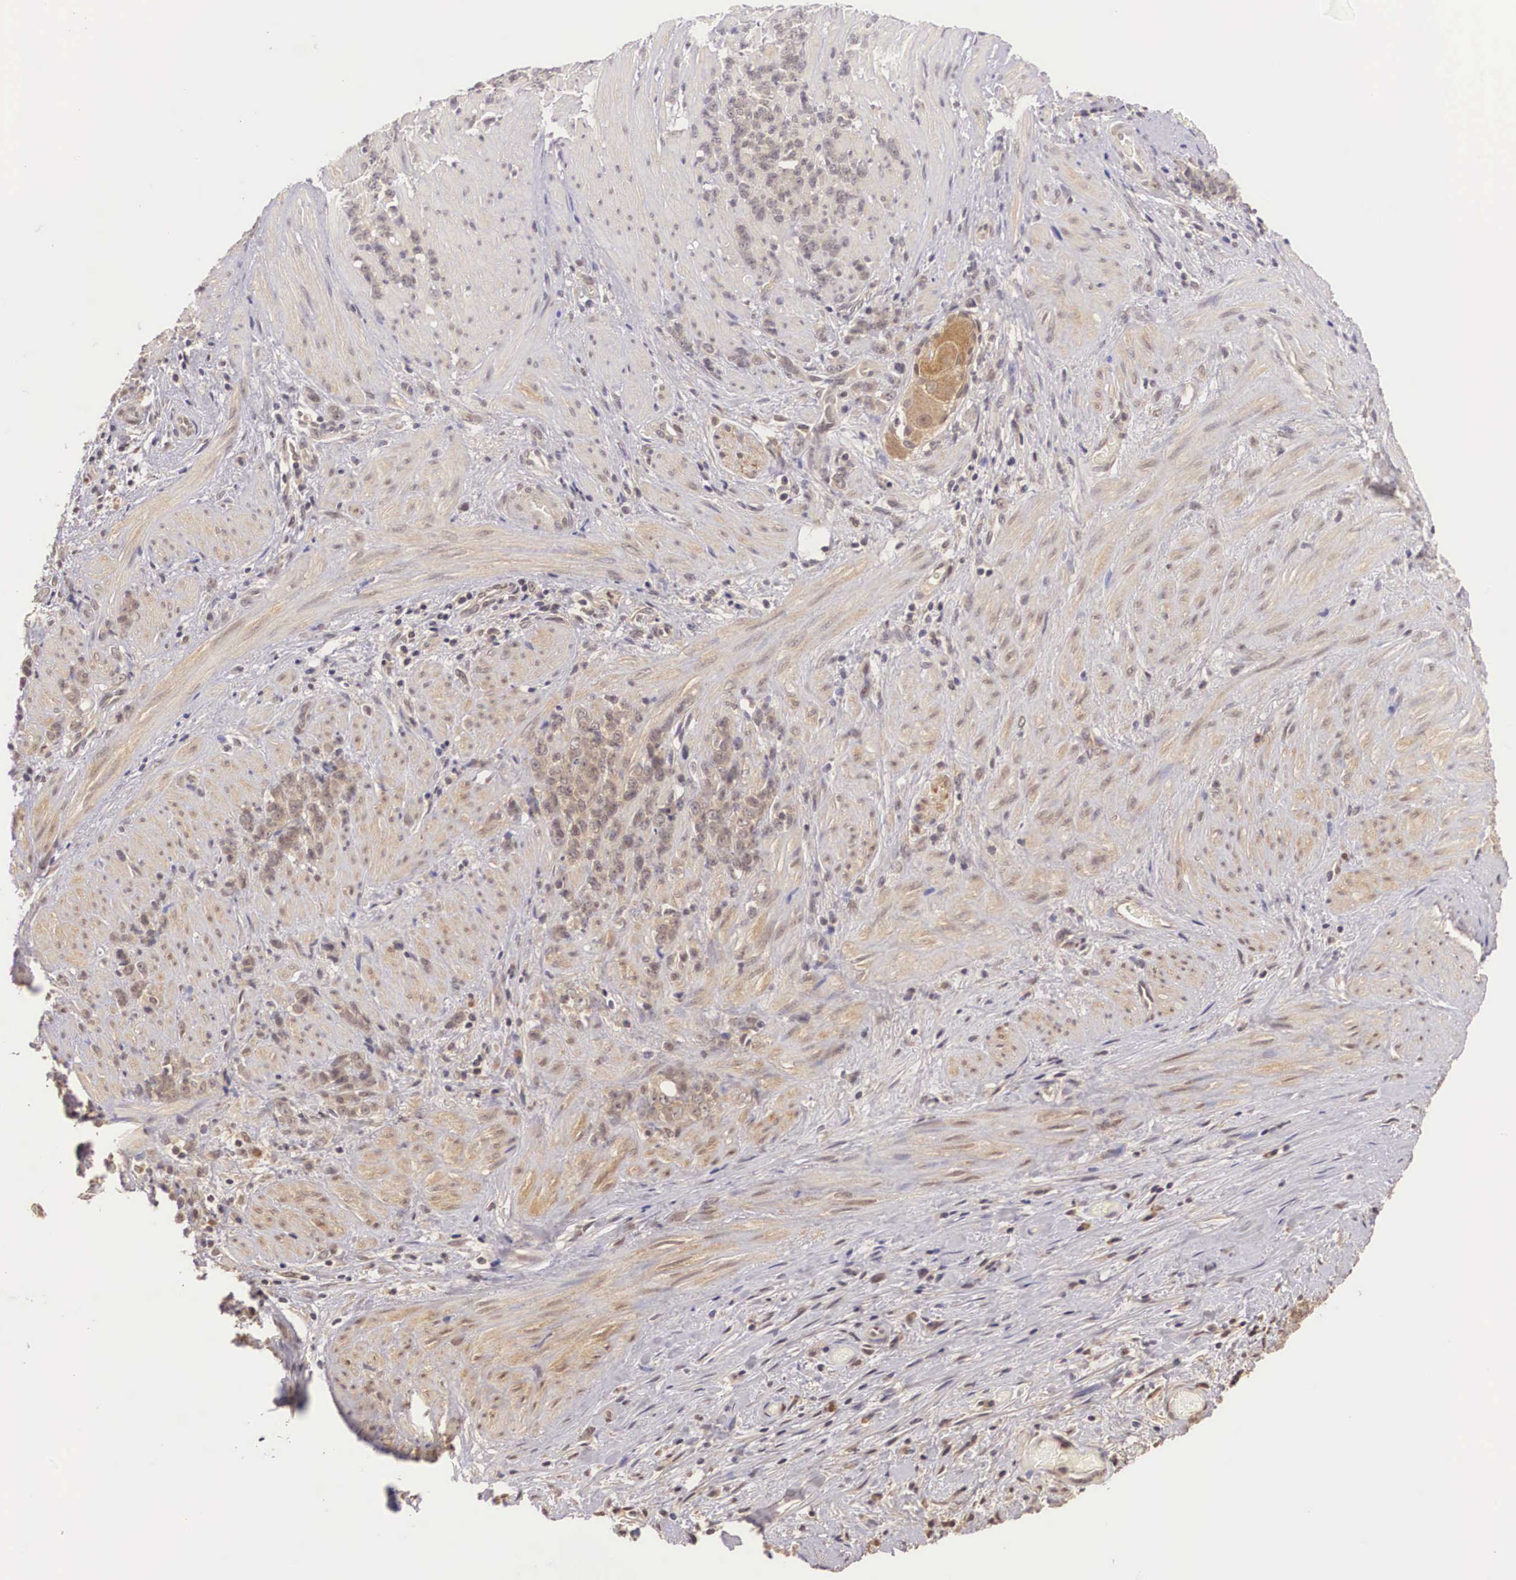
{"staining": {"intensity": "weak", "quantity": ">75%", "location": "cytoplasmic/membranous"}, "tissue": "stomach cancer", "cell_type": "Tumor cells", "image_type": "cancer", "snomed": [{"axis": "morphology", "description": "Adenocarcinoma, NOS"}, {"axis": "topography", "description": "Stomach, lower"}], "caption": "A brown stain shows weak cytoplasmic/membranous staining of a protein in stomach cancer tumor cells.", "gene": "BCL6", "patient": {"sex": "male", "age": 88}}